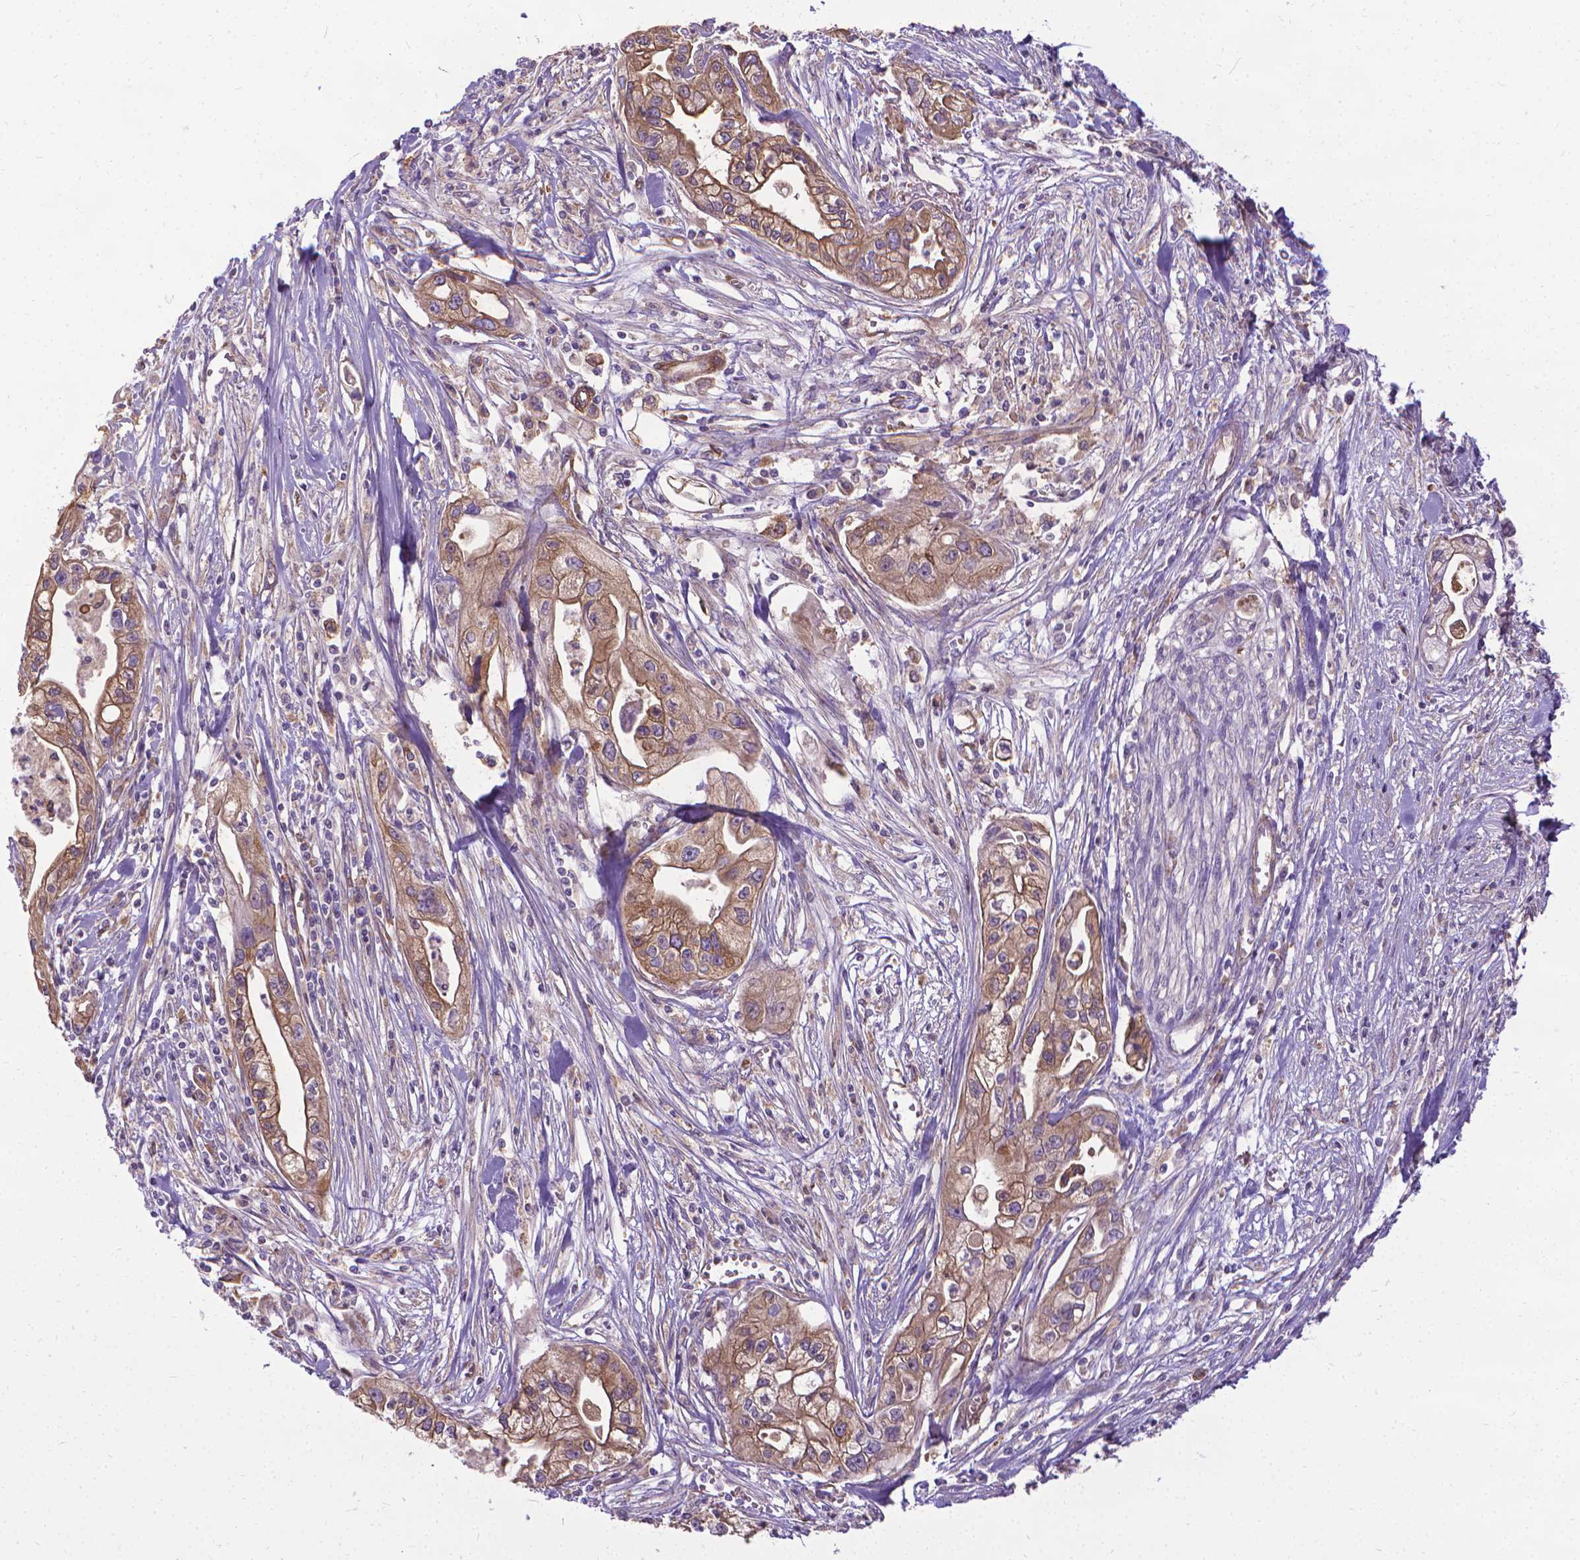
{"staining": {"intensity": "moderate", "quantity": ">75%", "location": "cytoplasmic/membranous"}, "tissue": "pancreatic cancer", "cell_type": "Tumor cells", "image_type": "cancer", "snomed": [{"axis": "morphology", "description": "Adenocarcinoma, NOS"}, {"axis": "topography", "description": "Pancreas"}], "caption": "The image displays staining of adenocarcinoma (pancreatic), revealing moderate cytoplasmic/membranous protein positivity (brown color) within tumor cells.", "gene": "CFAP299", "patient": {"sex": "male", "age": 70}}